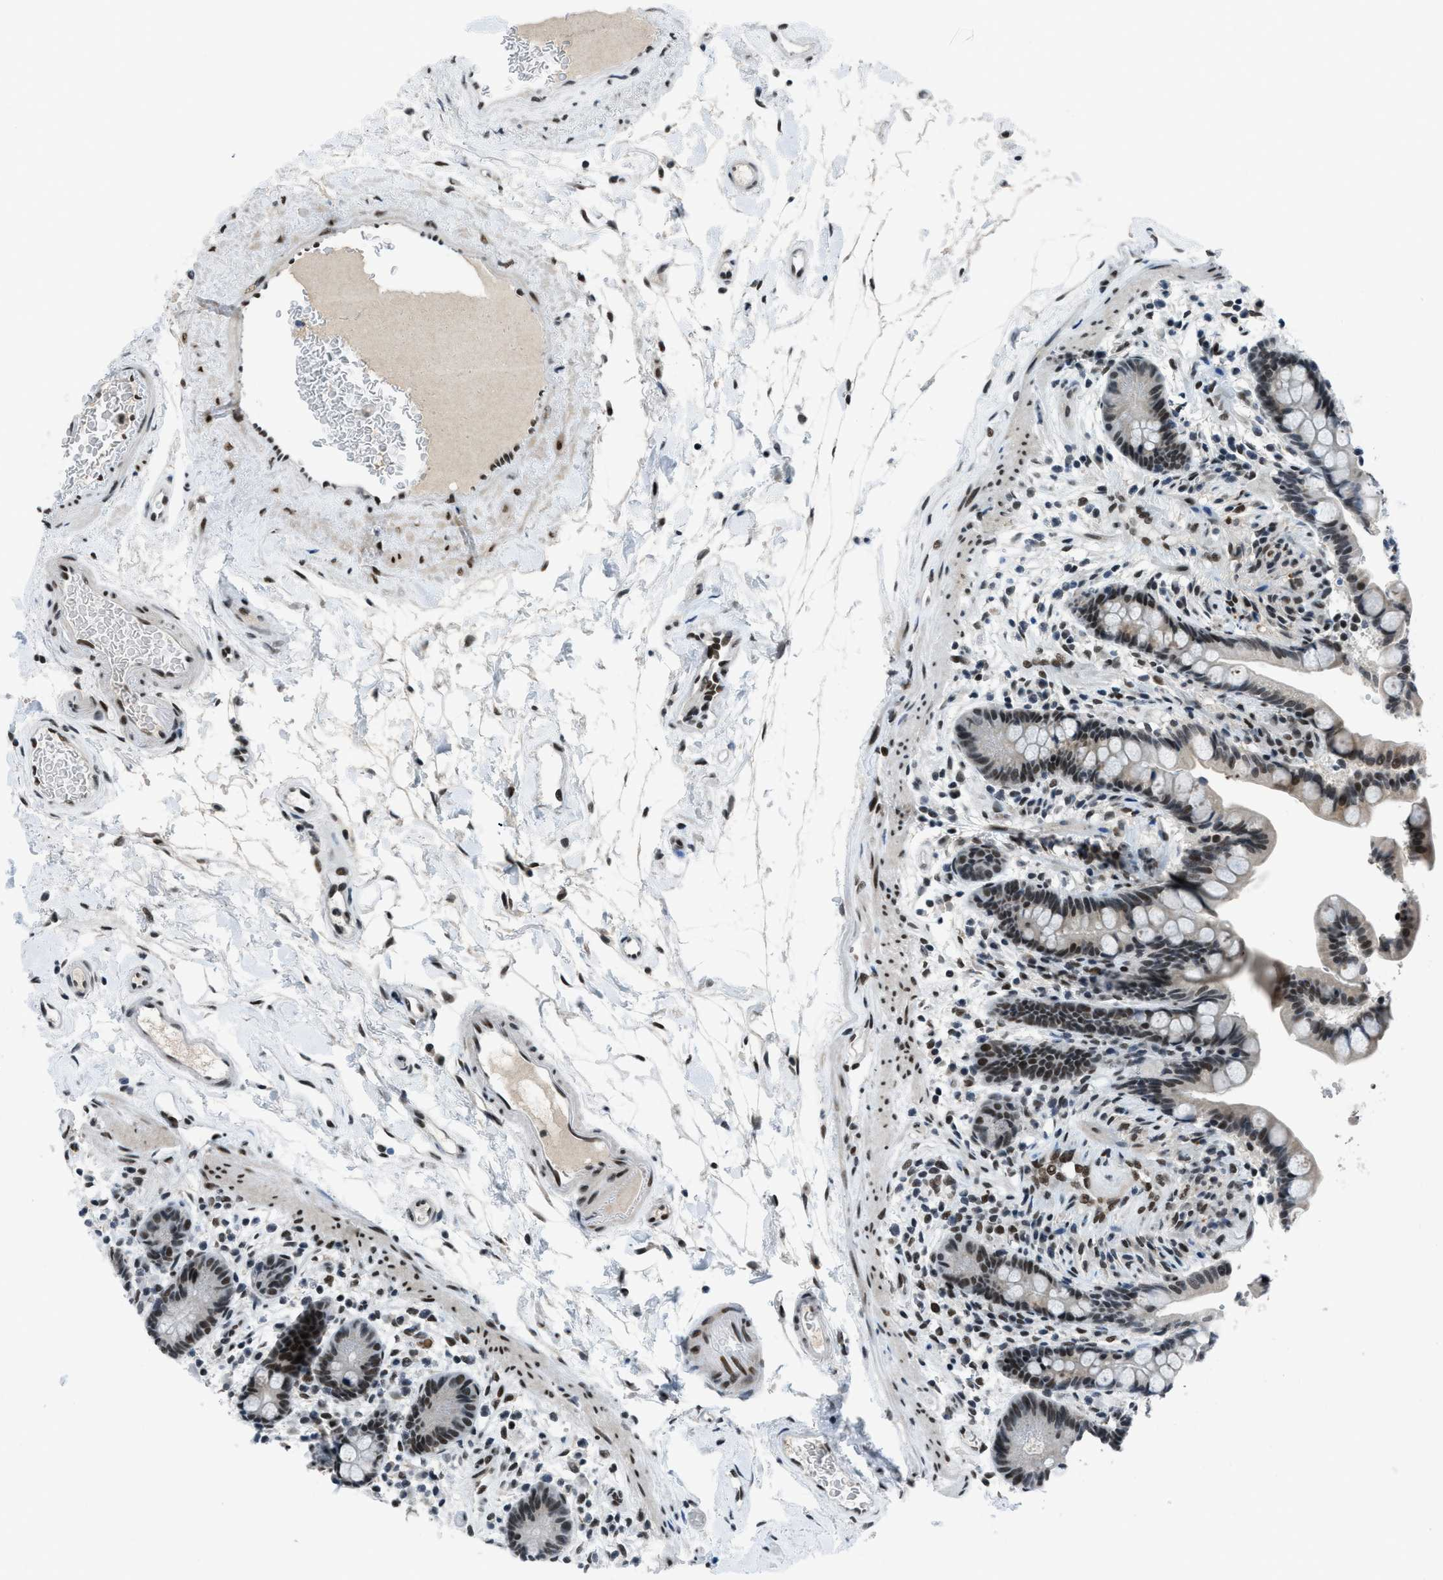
{"staining": {"intensity": "strong", "quantity": ">75%", "location": "nuclear"}, "tissue": "colon", "cell_type": "Endothelial cells", "image_type": "normal", "snomed": [{"axis": "morphology", "description": "Normal tissue, NOS"}, {"axis": "topography", "description": "Colon"}], "caption": "Endothelial cells reveal high levels of strong nuclear positivity in about >75% of cells in normal colon. The protein of interest is shown in brown color, while the nuclei are stained blue.", "gene": "GATAD2B", "patient": {"sex": "male", "age": 73}}